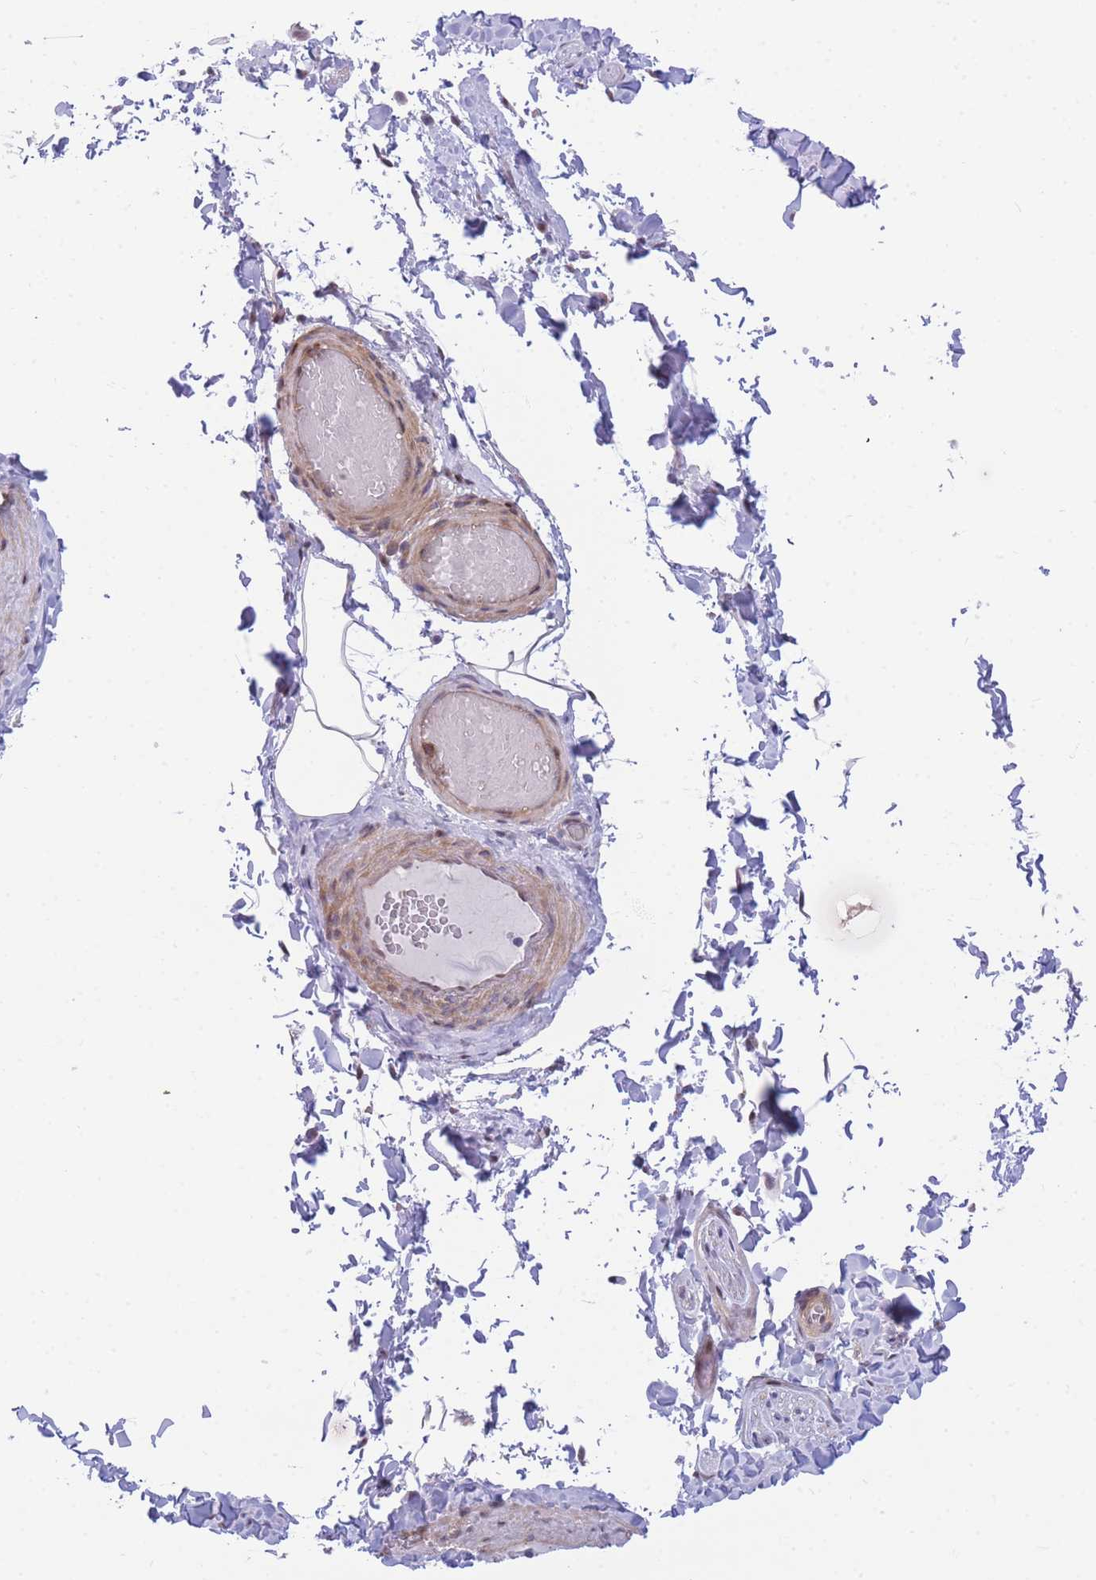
{"staining": {"intensity": "negative", "quantity": "none", "location": "none"}, "tissue": "adipose tissue", "cell_type": "Adipocytes", "image_type": "normal", "snomed": [{"axis": "morphology", "description": "Normal tissue, NOS"}, {"axis": "topography", "description": "Soft tissue"}, {"axis": "topography", "description": "Vascular tissue"}, {"axis": "topography", "description": "Peripheral nerve tissue"}], "caption": "Immunohistochemical staining of benign adipose tissue reveals no significant positivity in adipocytes. (Stains: DAB immunohistochemistry (IHC) with hematoxylin counter stain, Microscopy: brightfield microscopy at high magnification).", "gene": "CRACD", "patient": {"sex": "male", "age": 32}}